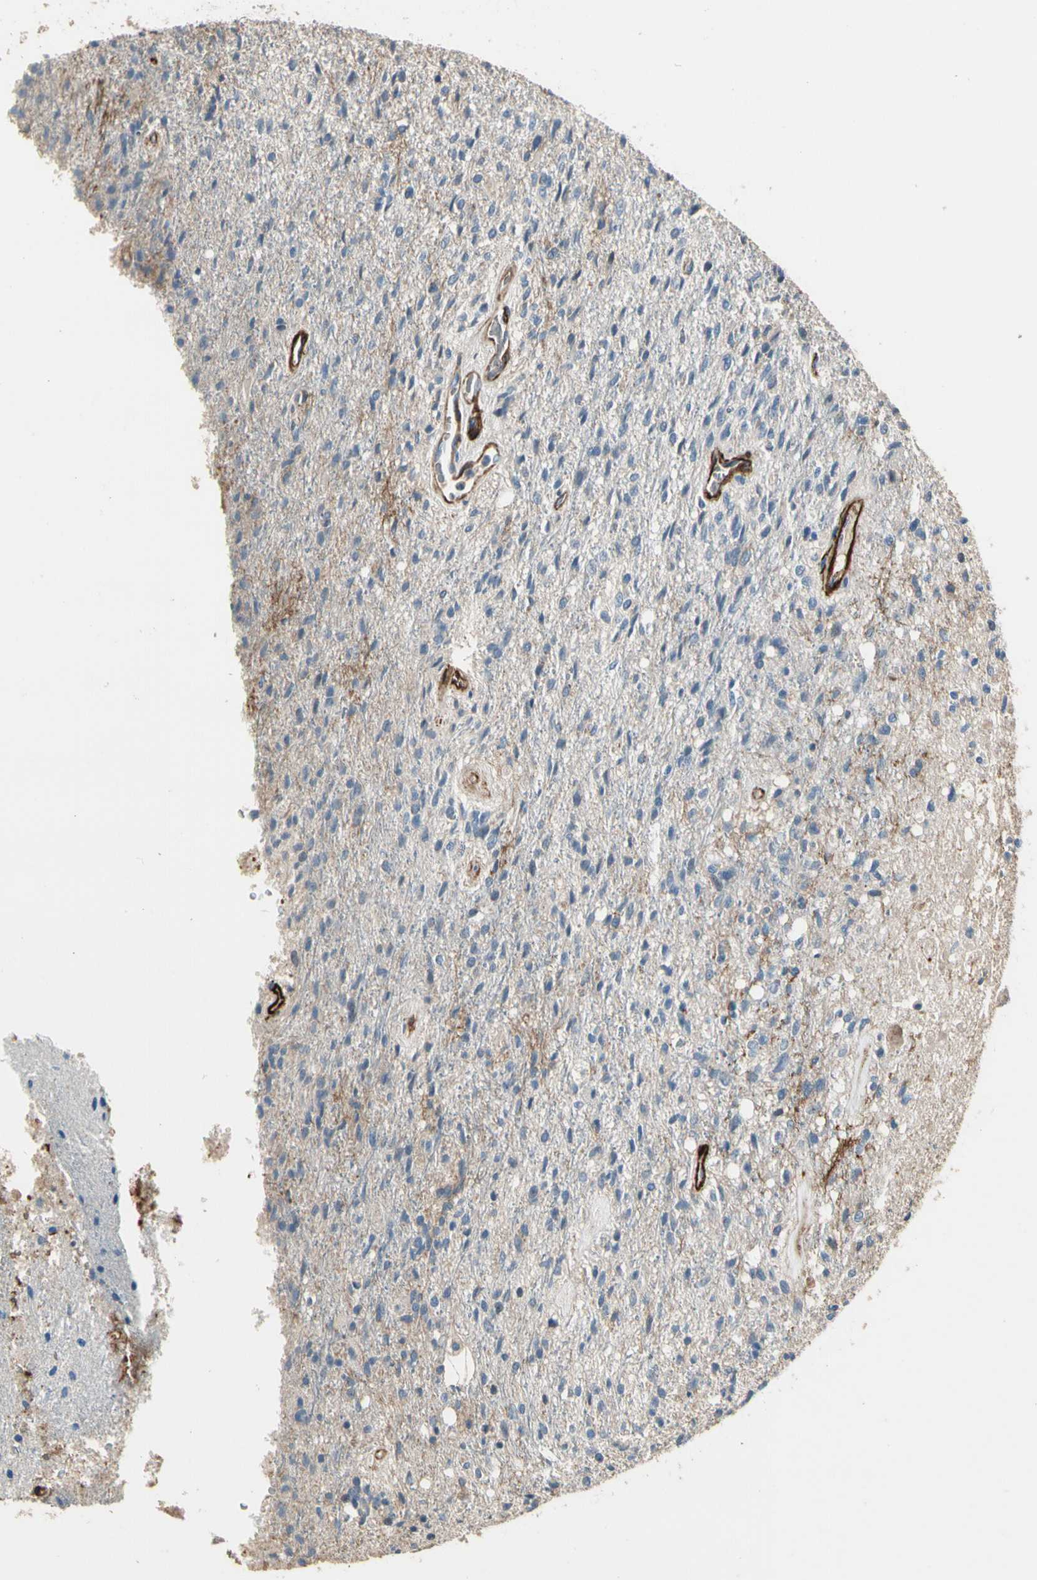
{"staining": {"intensity": "negative", "quantity": "none", "location": "none"}, "tissue": "glioma", "cell_type": "Tumor cells", "image_type": "cancer", "snomed": [{"axis": "morphology", "description": "Normal tissue, NOS"}, {"axis": "morphology", "description": "Glioma, malignant, High grade"}, {"axis": "topography", "description": "Cerebral cortex"}], "caption": "IHC micrograph of malignant high-grade glioma stained for a protein (brown), which exhibits no positivity in tumor cells. Brightfield microscopy of immunohistochemistry stained with DAB (3,3'-diaminobenzidine) (brown) and hematoxylin (blue), captured at high magnification.", "gene": "SUSD2", "patient": {"sex": "male", "age": 77}}